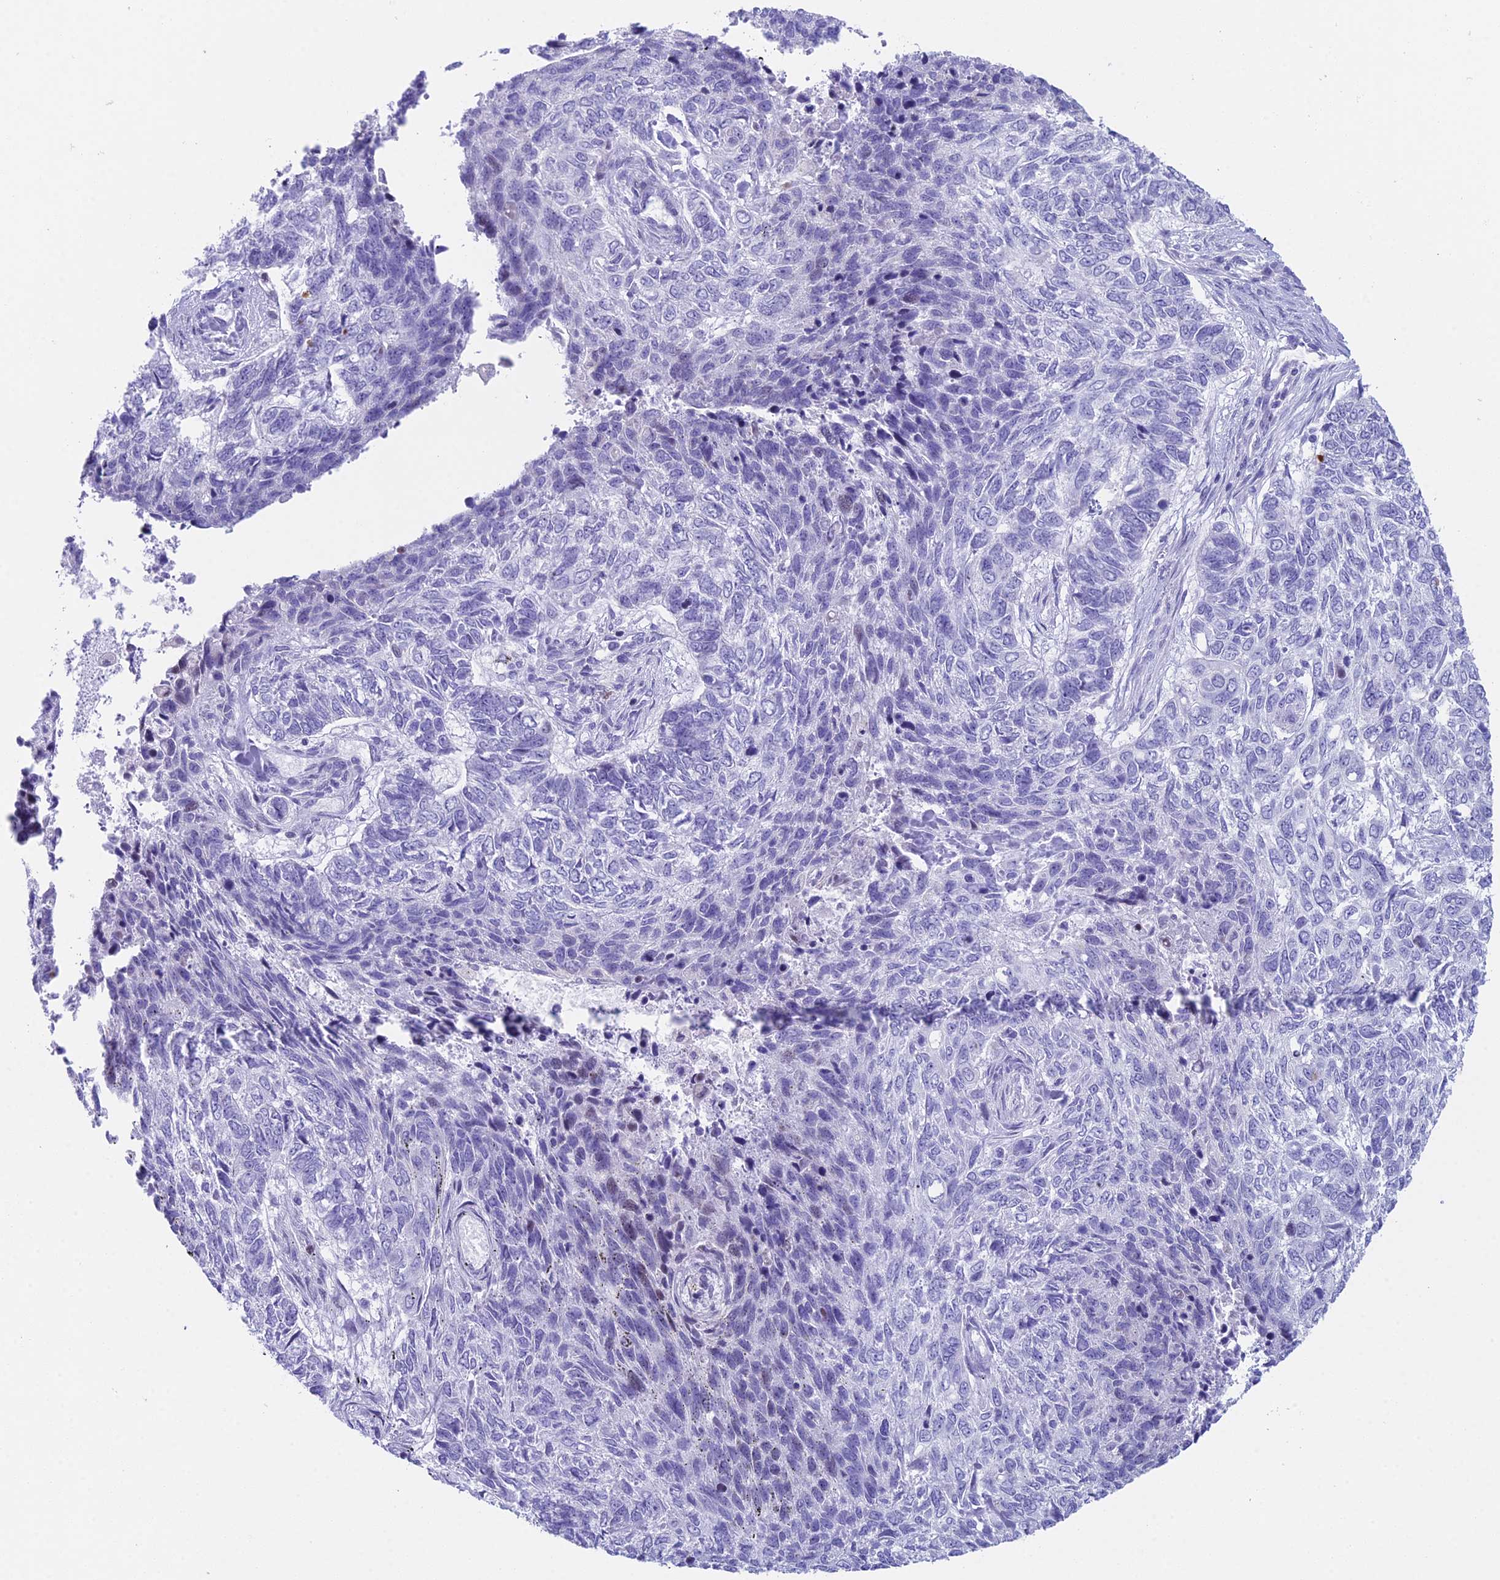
{"staining": {"intensity": "negative", "quantity": "none", "location": "none"}, "tissue": "skin cancer", "cell_type": "Tumor cells", "image_type": "cancer", "snomed": [{"axis": "morphology", "description": "Basal cell carcinoma"}, {"axis": "topography", "description": "Skin"}], "caption": "The immunohistochemistry (IHC) photomicrograph has no significant staining in tumor cells of skin cancer tissue.", "gene": "CC2D2A", "patient": {"sex": "female", "age": 65}}